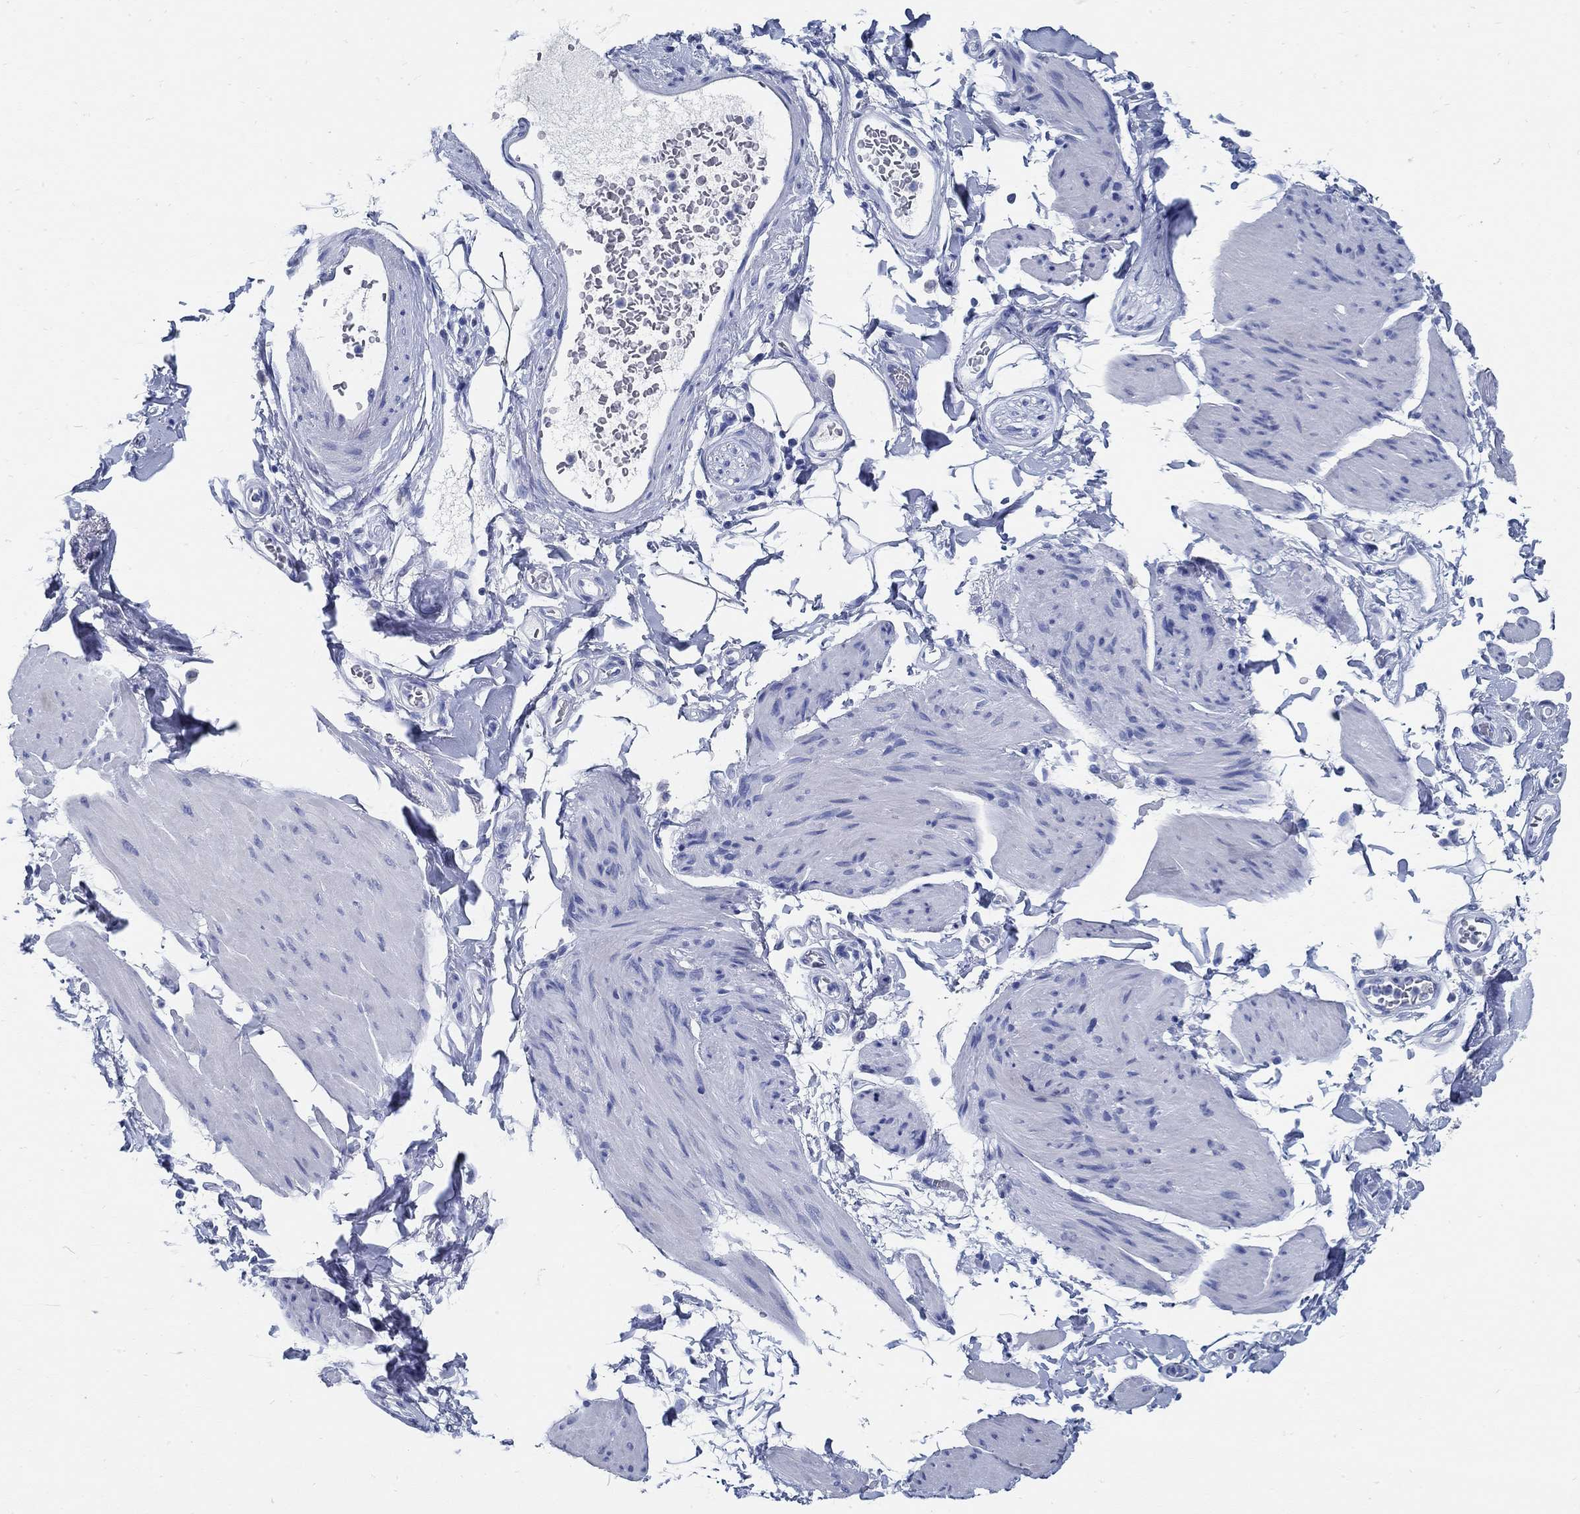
{"staining": {"intensity": "negative", "quantity": "none", "location": "none"}, "tissue": "smooth muscle", "cell_type": "Smooth muscle cells", "image_type": "normal", "snomed": [{"axis": "morphology", "description": "Normal tissue, NOS"}, {"axis": "topography", "description": "Adipose tissue"}, {"axis": "topography", "description": "Smooth muscle"}, {"axis": "topography", "description": "Peripheral nerve tissue"}], "caption": "High magnification brightfield microscopy of unremarkable smooth muscle stained with DAB (3,3'-diaminobenzidine) (brown) and counterstained with hematoxylin (blue): smooth muscle cells show no significant expression. (DAB (3,3'-diaminobenzidine) IHC with hematoxylin counter stain).", "gene": "SLC45A1", "patient": {"sex": "male", "age": 83}}